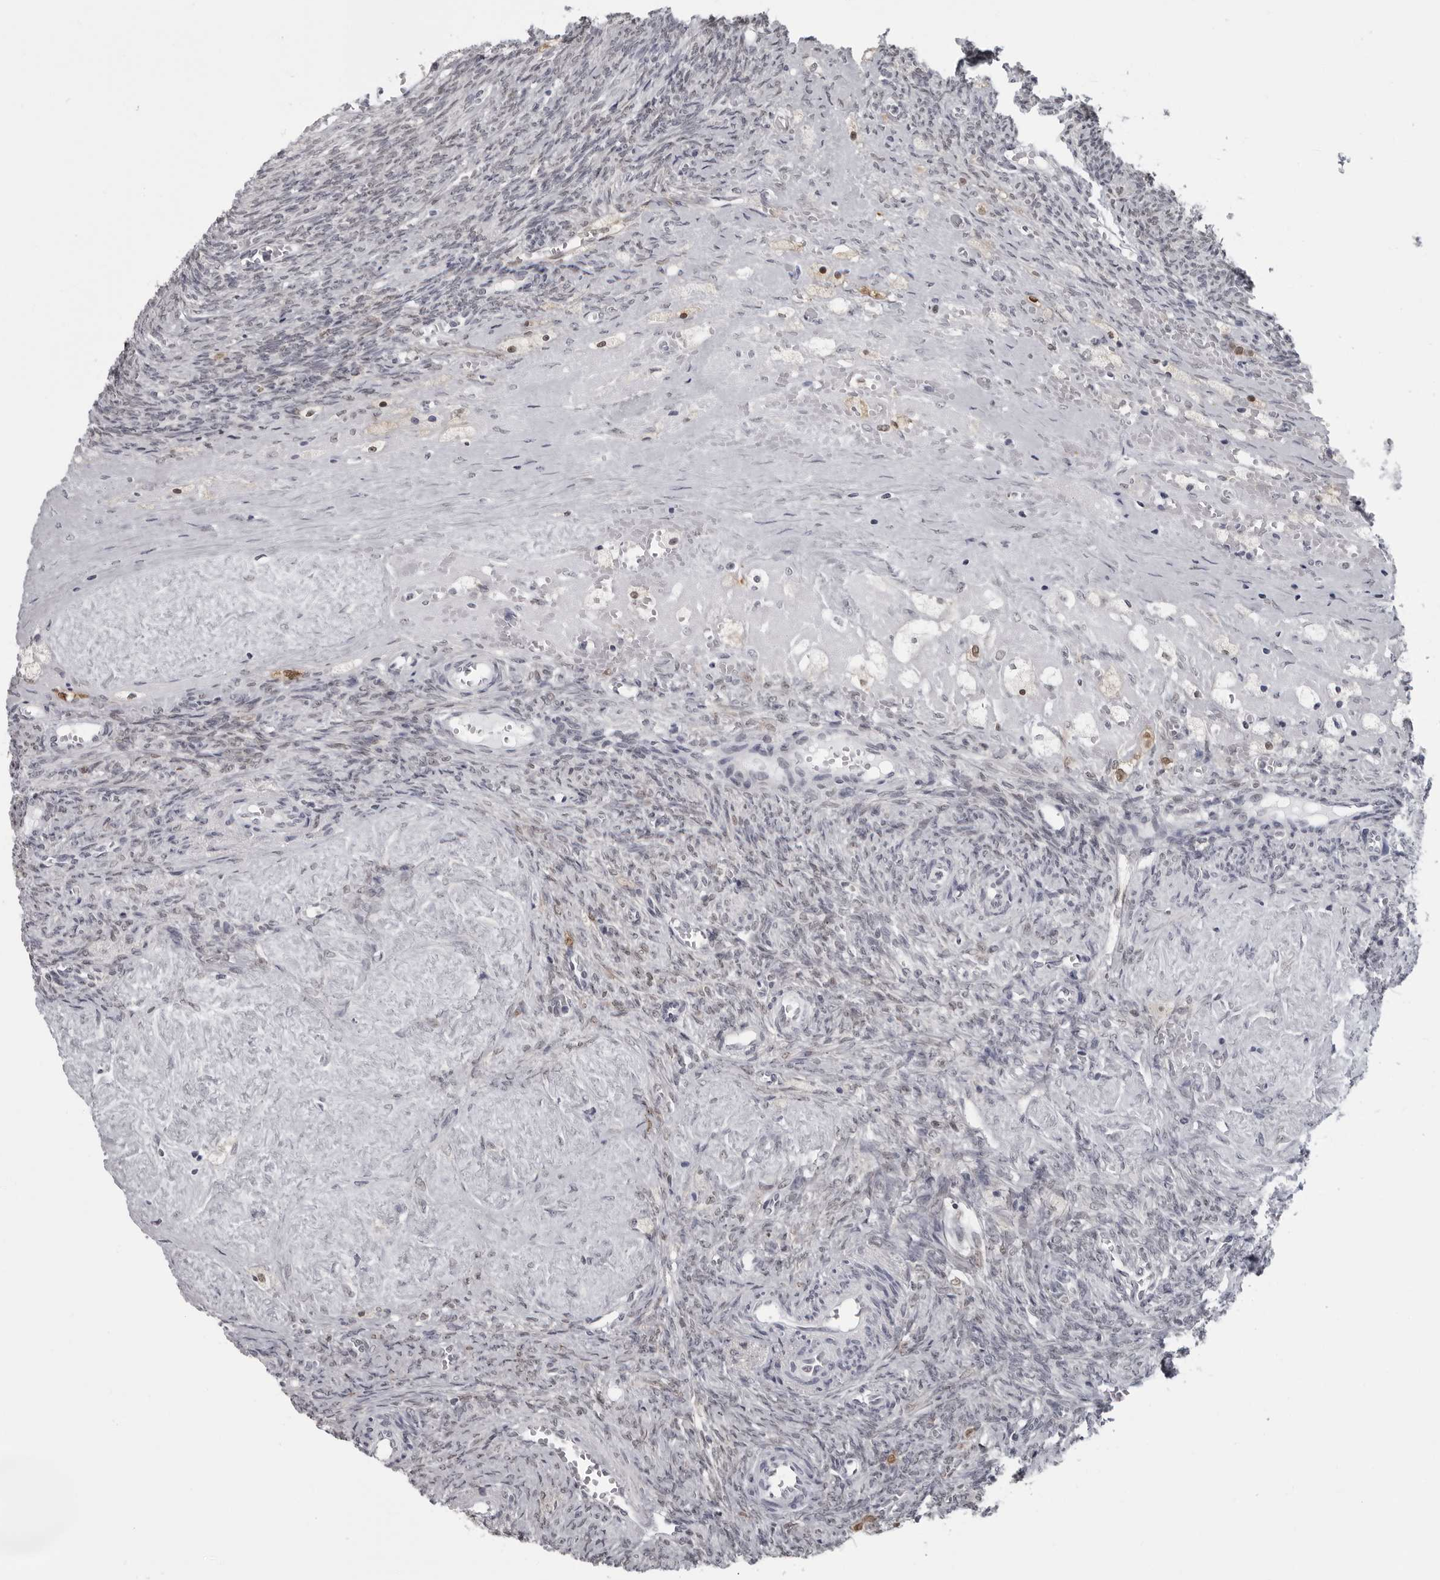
{"staining": {"intensity": "negative", "quantity": "none", "location": "none"}, "tissue": "ovary", "cell_type": "Follicle cells", "image_type": "normal", "snomed": [{"axis": "morphology", "description": "Normal tissue, NOS"}, {"axis": "topography", "description": "Ovary"}], "caption": "Image shows no significant protein positivity in follicle cells of unremarkable ovary.", "gene": "LZIC", "patient": {"sex": "female", "age": 41}}